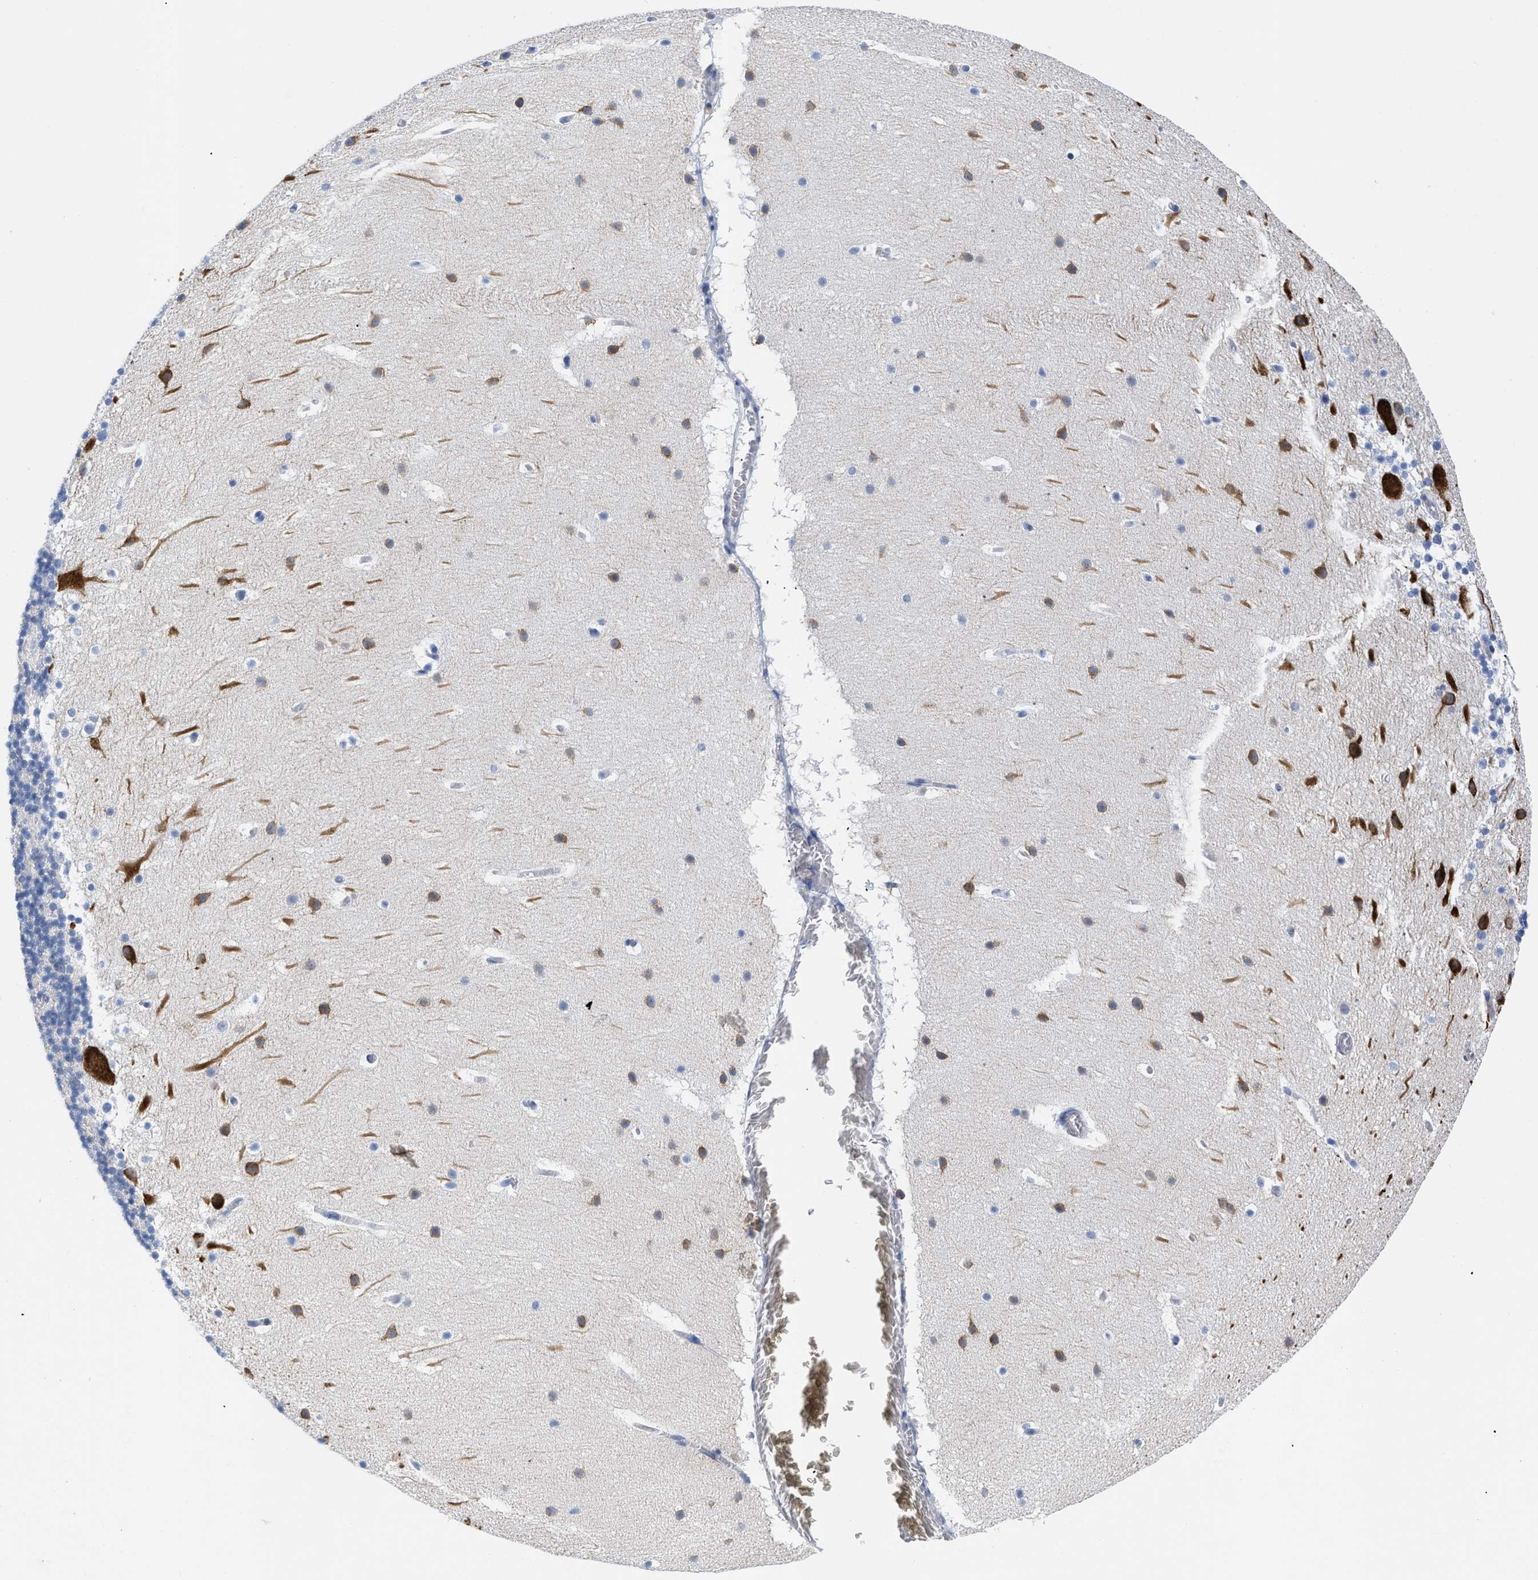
{"staining": {"intensity": "moderate", "quantity": "<25%", "location": "cytoplasmic/membranous"}, "tissue": "cerebellum", "cell_type": "Cells in granular layer", "image_type": "normal", "snomed": [{"axis": "morphology", "description": "Normal tissue, NOS"}, {"axis": "topography", "description": "Cerebellum"}], "caption": "Moderate cytoplasmic/membranous expression is appreciated in about <25% of cells in granular layer in unremarkable cerebellum.", "gene": "DUSP26", "patient": {"sex": "male", "age": 45}}